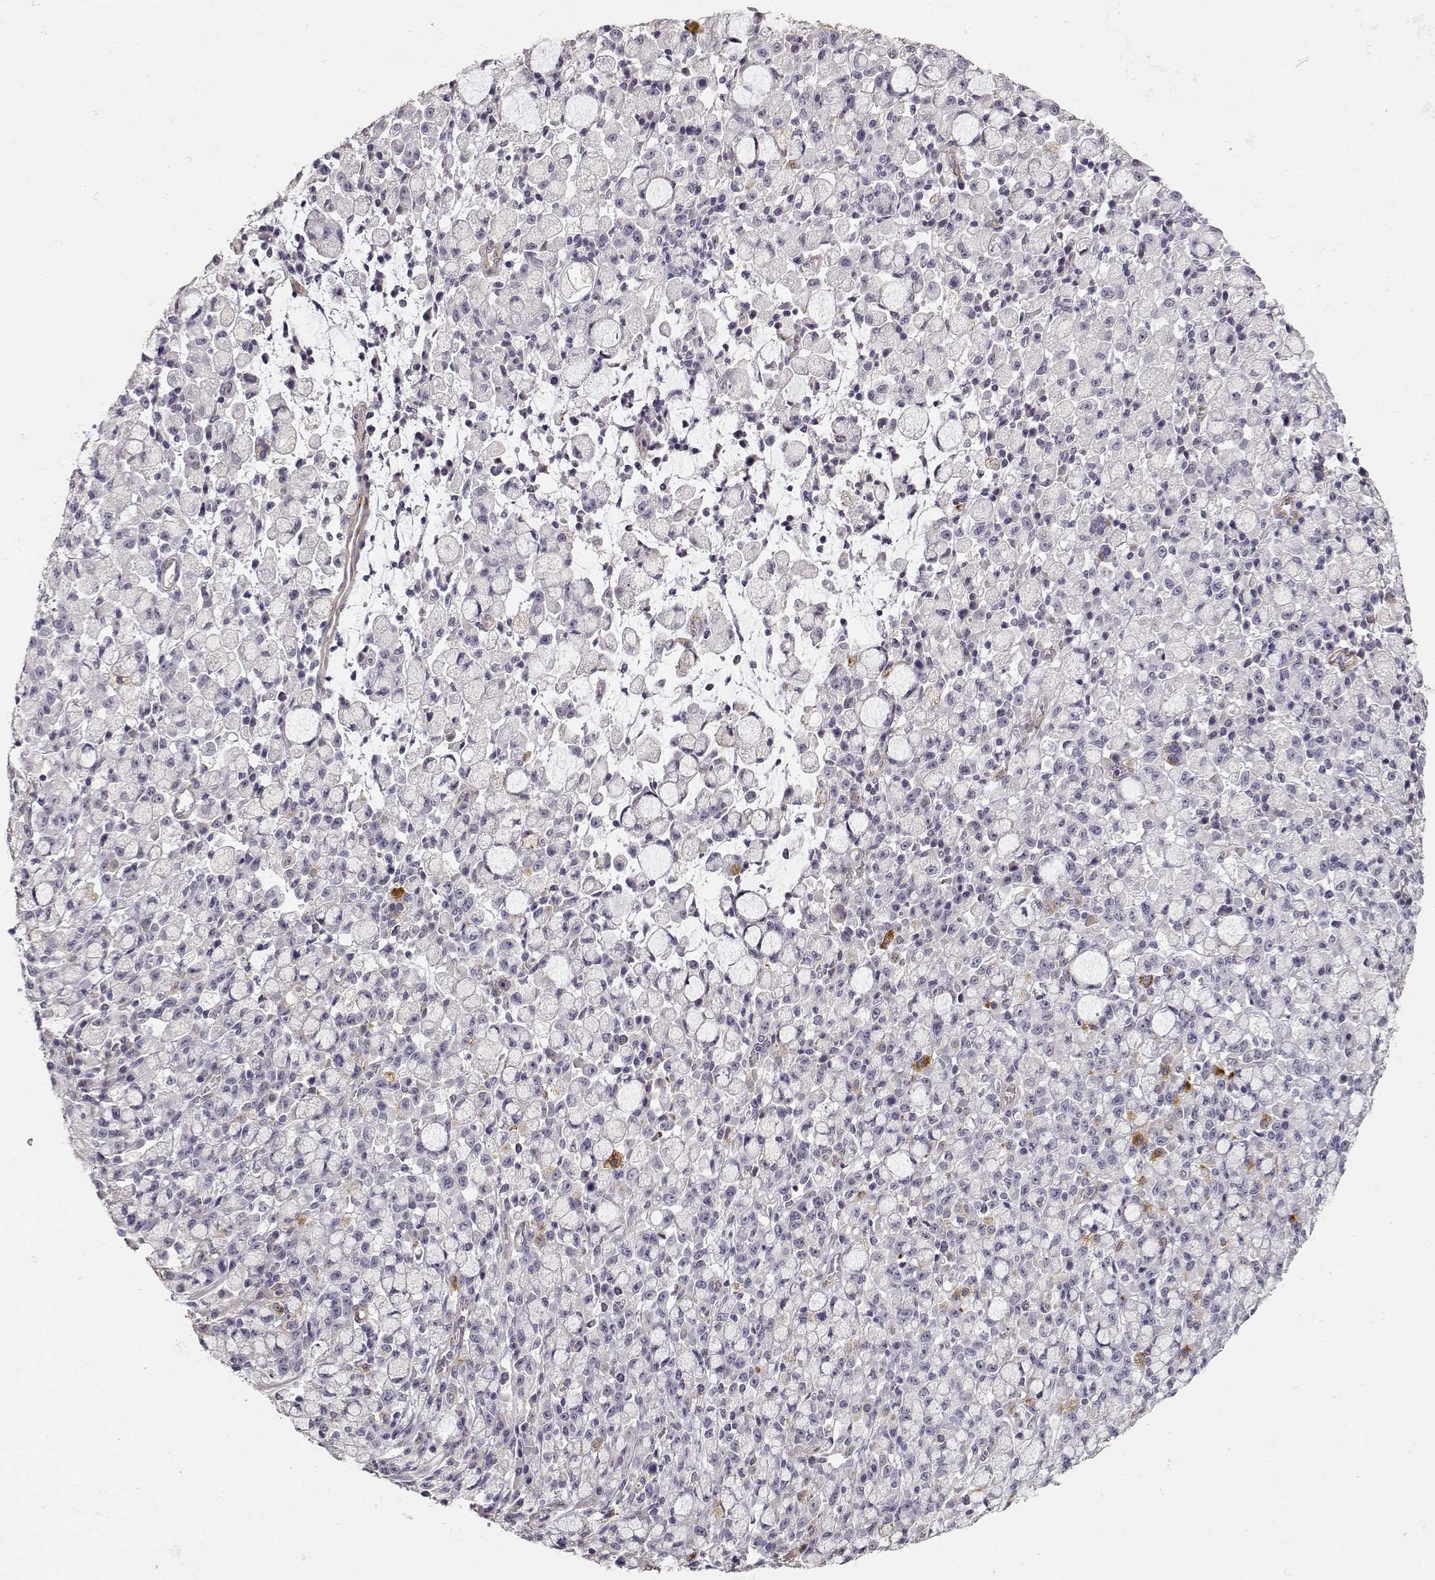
{"staining": {"intensity": "negative", "quantity": "none", "location": "none"}, "tissue": "stomach cancer", "cell_type": "Tumor cells", "image_type": "cancer", "snomed": [{"axis": "morphology", "description": "Adenocarcinoma, NOS"}, {"axis": "topography", "description": "Stomach"}], "caption": "Tumor cells are negative for brown protein staining in stomach cancer (adenocarcinoma).", "gene": "LAMA5", "patient": {"sex": "male", "age": 58}}